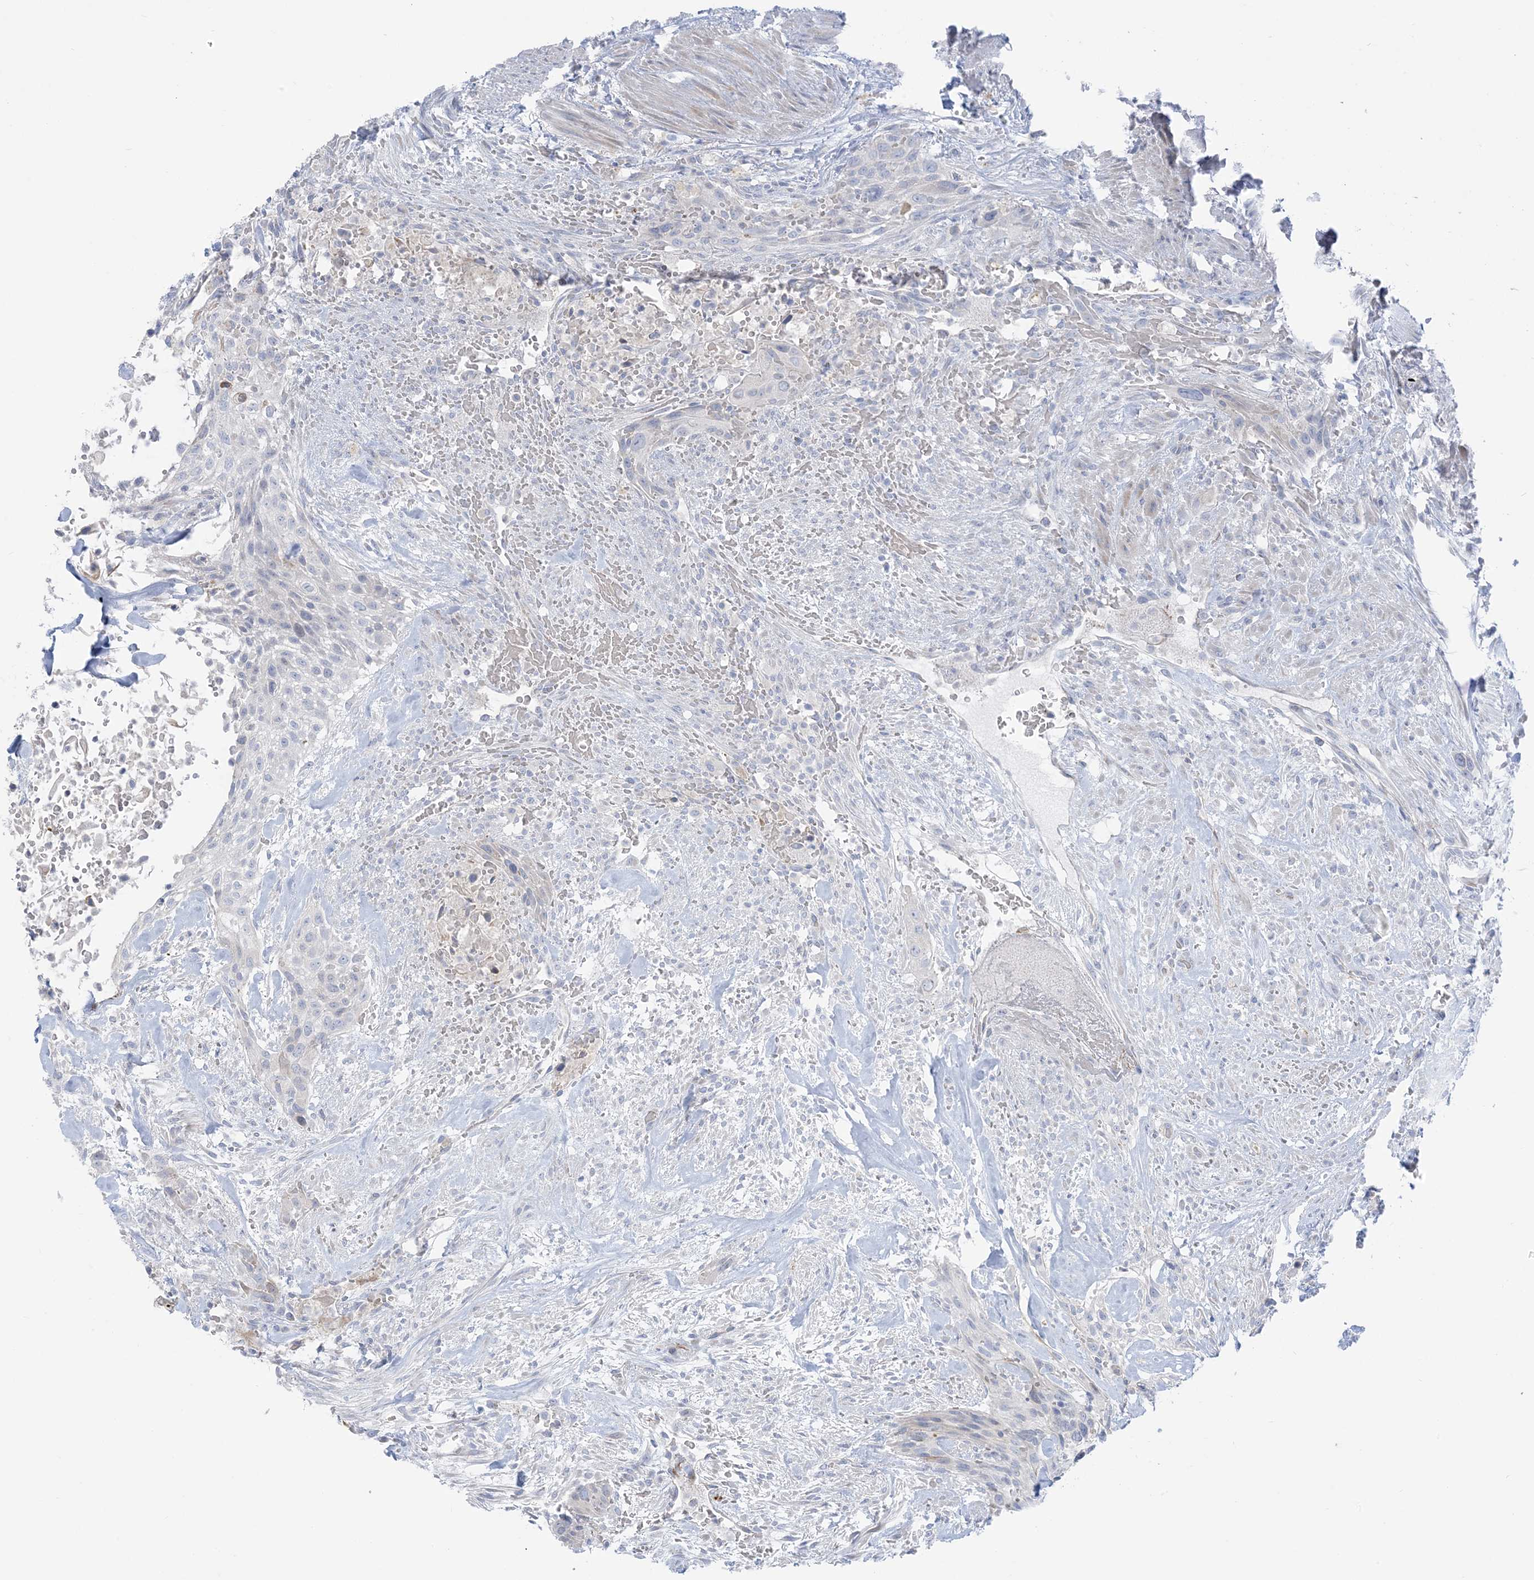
{"staining": {"intensity": "negative", "quantity": "none", "location": "none"}, "tissue": "urothelial cancer", "cell_type": "Tumor cells", "image_type": "cancer", "snomed": [{"axis": "morphology", "description": "Urothelial carcinoma, High grade"}, {"axis": "topography", "description": "Urinary bladder"}], "caption": "The photomicrograph exhibits no significant positivity in tumor cells of urothelial cancer. Brightfield microscopy of immunohistochemistry (IHC) stained with DAB (brown) and hematoxylin (blue), captured at high magnification.", "gene": "XIRP2", "patient": {"sex": "male", "age": 35}}